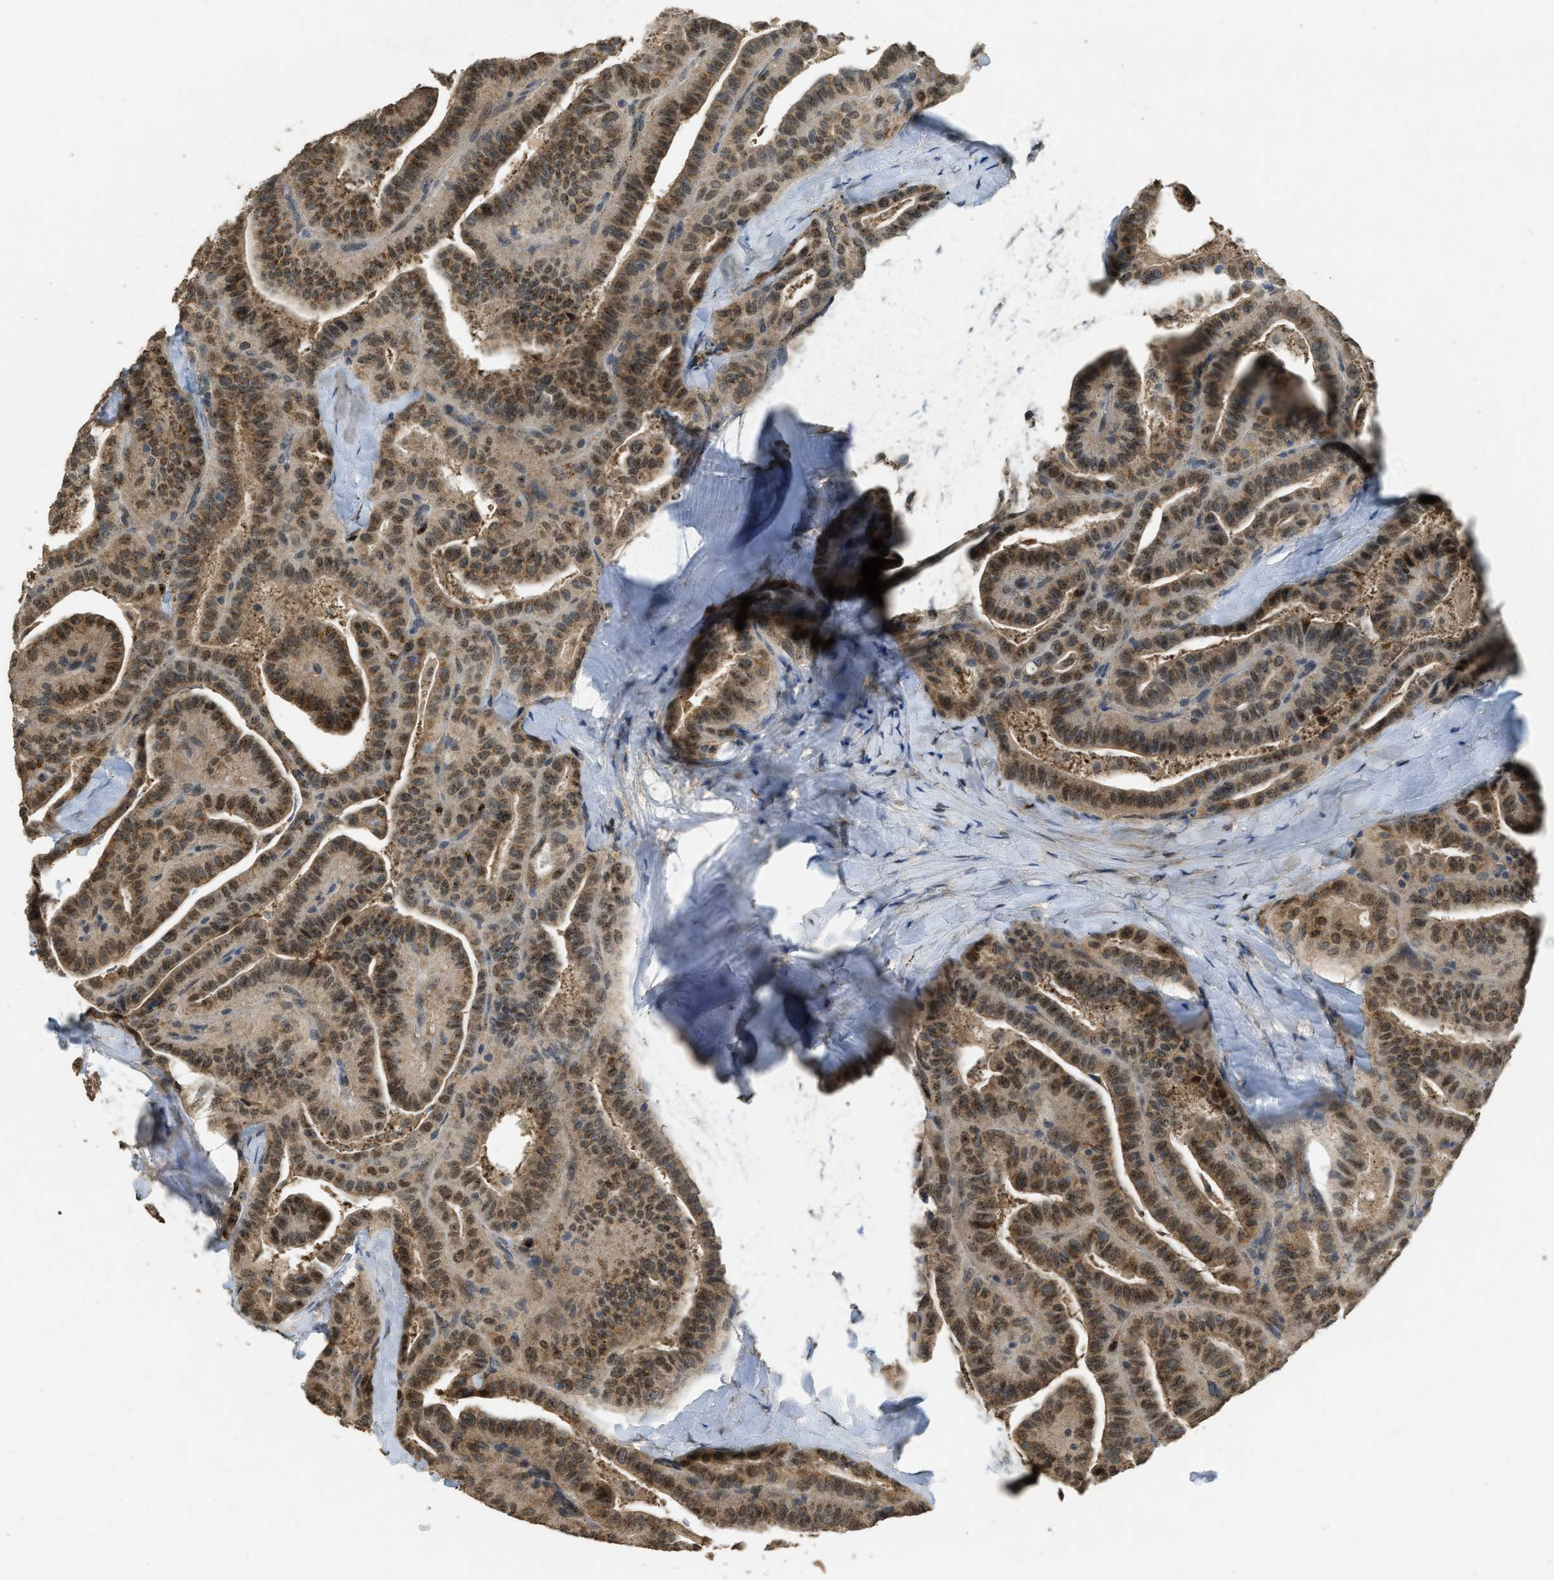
{"staining": {"intensity": "moderate", "quantity": ">75%", "location": "cytoplasmic/membranous,nuclear"}, "tissue": "thyroid cancer", "cell_type": "Tumor cells", "image_type": "cancer", "snomed": [{"axis": "morphology", "description": "Papillary adenocarcinoma, NOS"}, {"axis": "topography", "description": "Thyroid gland"}], "caption": "Human thyroid cancer stained with a brown dye reveals moderate cytoplasmic/membranous and nuclear positive positivity in about >75% of tumor cells.", "gene": "IPO7", "patient": {"sex": "male", "age": 77}}